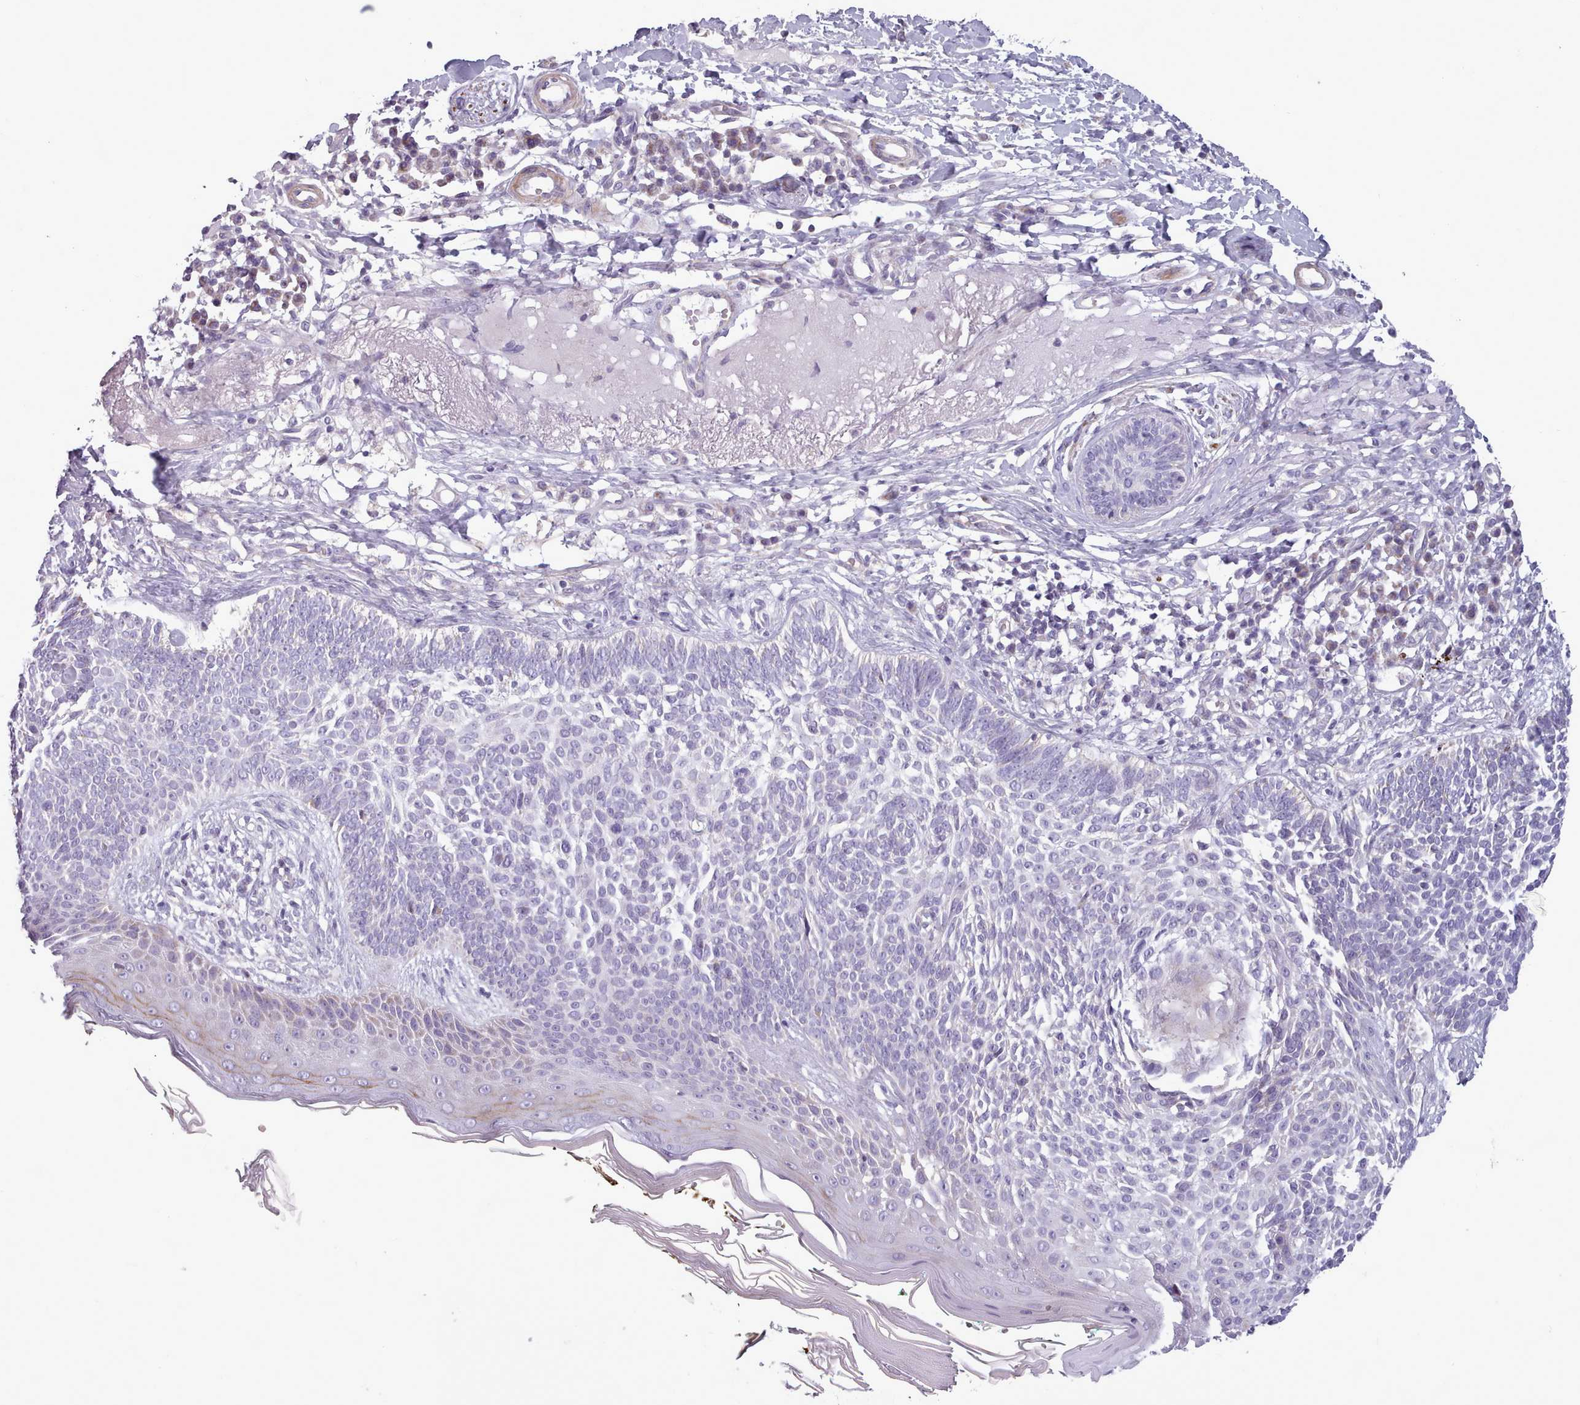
{"staining": {"intensity": "negative", "quantity": "none", "location": "none"}, "tissue": "skin cancer", "cell_type": "Tumor cells", "image_type": "cancer", "snomed": [{"axis": "morphology", "description": "Basal cell carcinoma"}, {"axis": "topography", "description": "Skin"}], "caption": "The image demonstrates no staining of tumor cells in skin cancer.", "gene": "AVL9", "patient": {"sex": "male", "age": 72}}